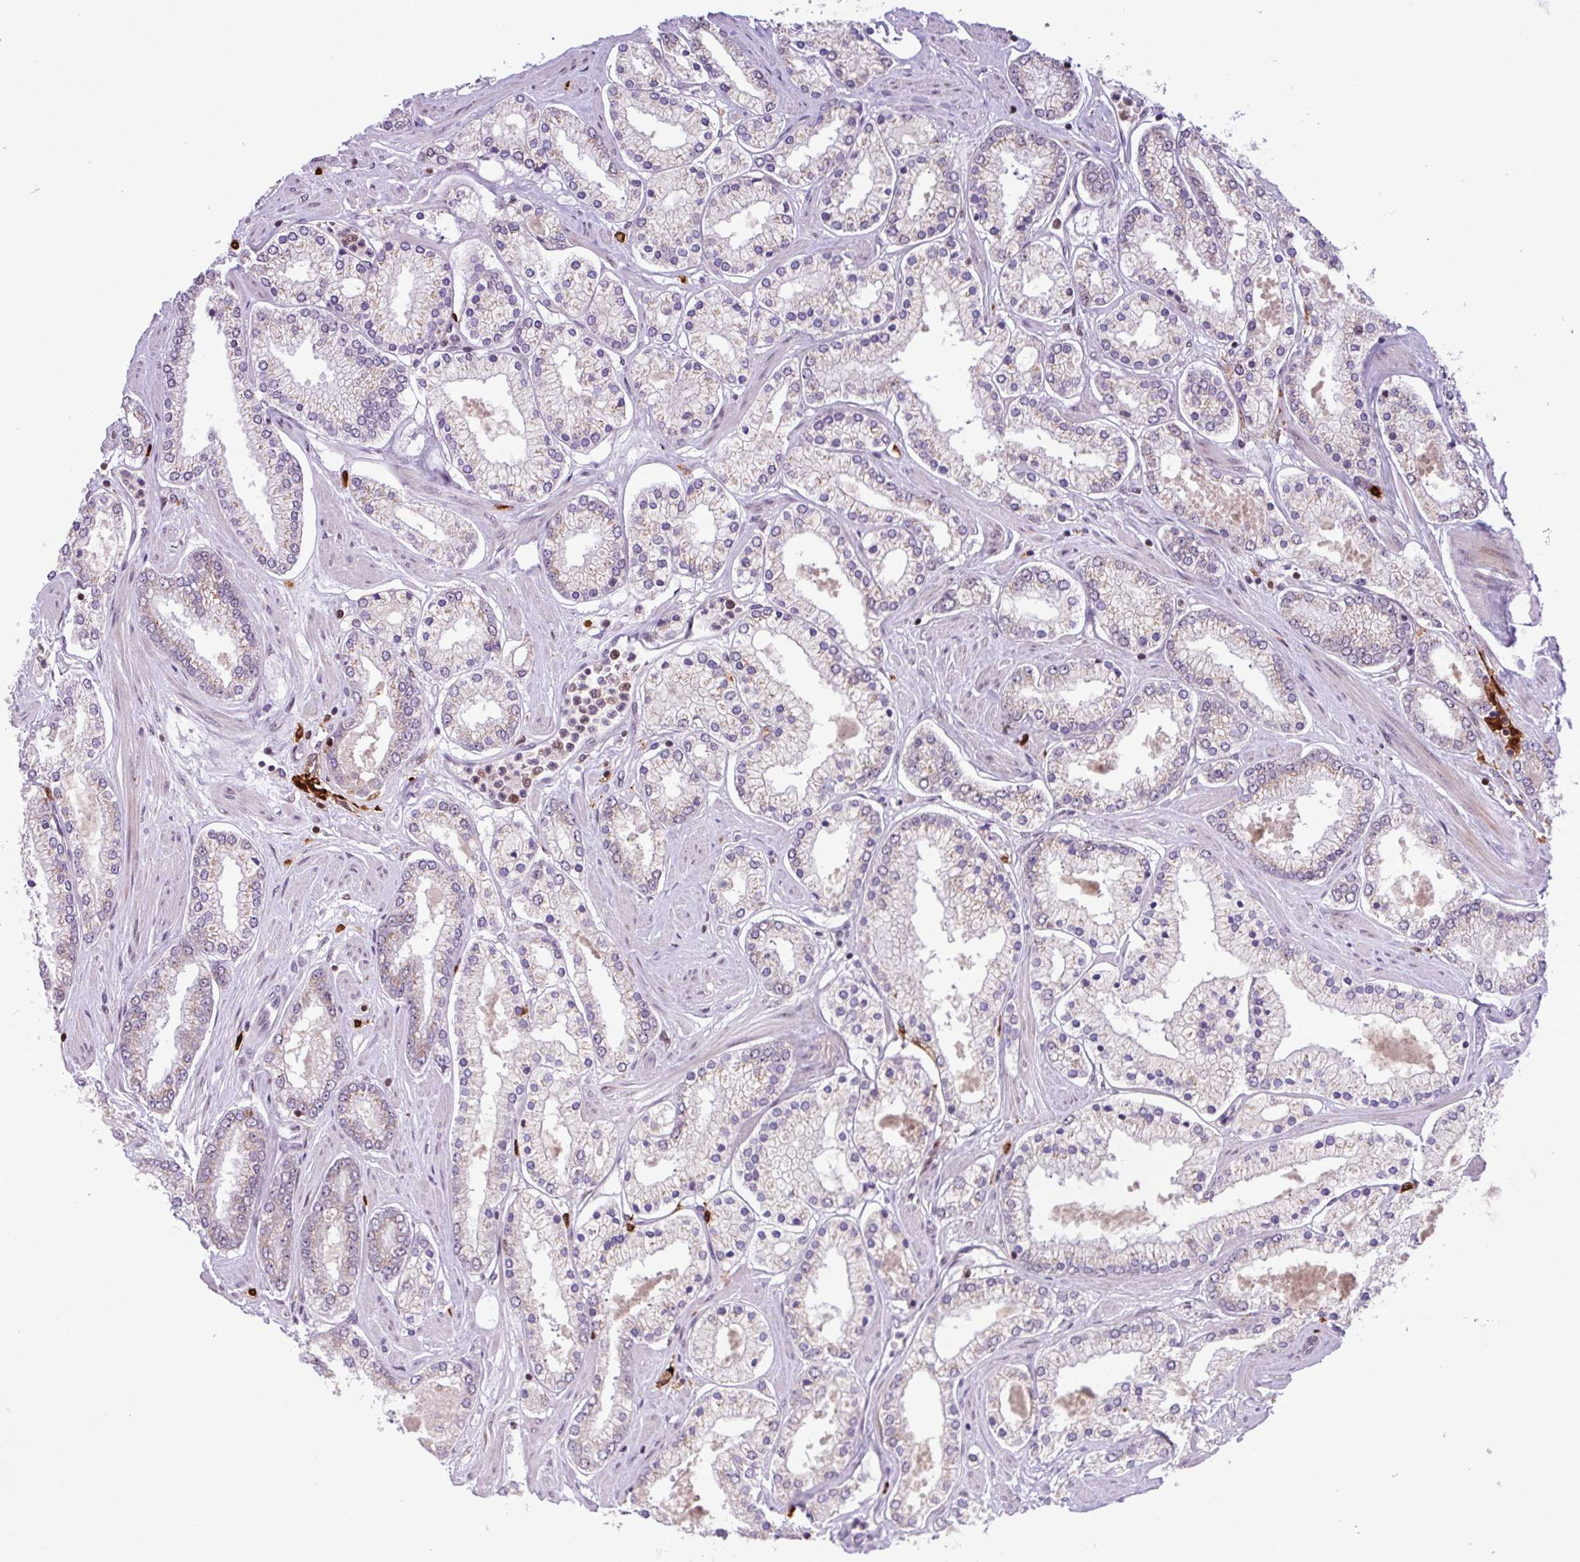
{"staining": {"intensity": "weak", "quantity": "<25%", "location": "cytoplasmic/membranous"}, "tissue": "prostate cancer", "cell_type": "Tumor cells", "image_type": "cancer", "snomed": [{"axis": "morphology", "description": "Adenocarcinoma, Low grade"}, {"axis": "topography", "description": "Prostate"}], "caption": "This is an immunohistochemistry (IHC) micrograph of human prostate cancer (adenocarcinoma (low-grade)). There is no expression in tumor cells.", "gene": "BRD3", "patient": {"sex": "male", "age": 42}}